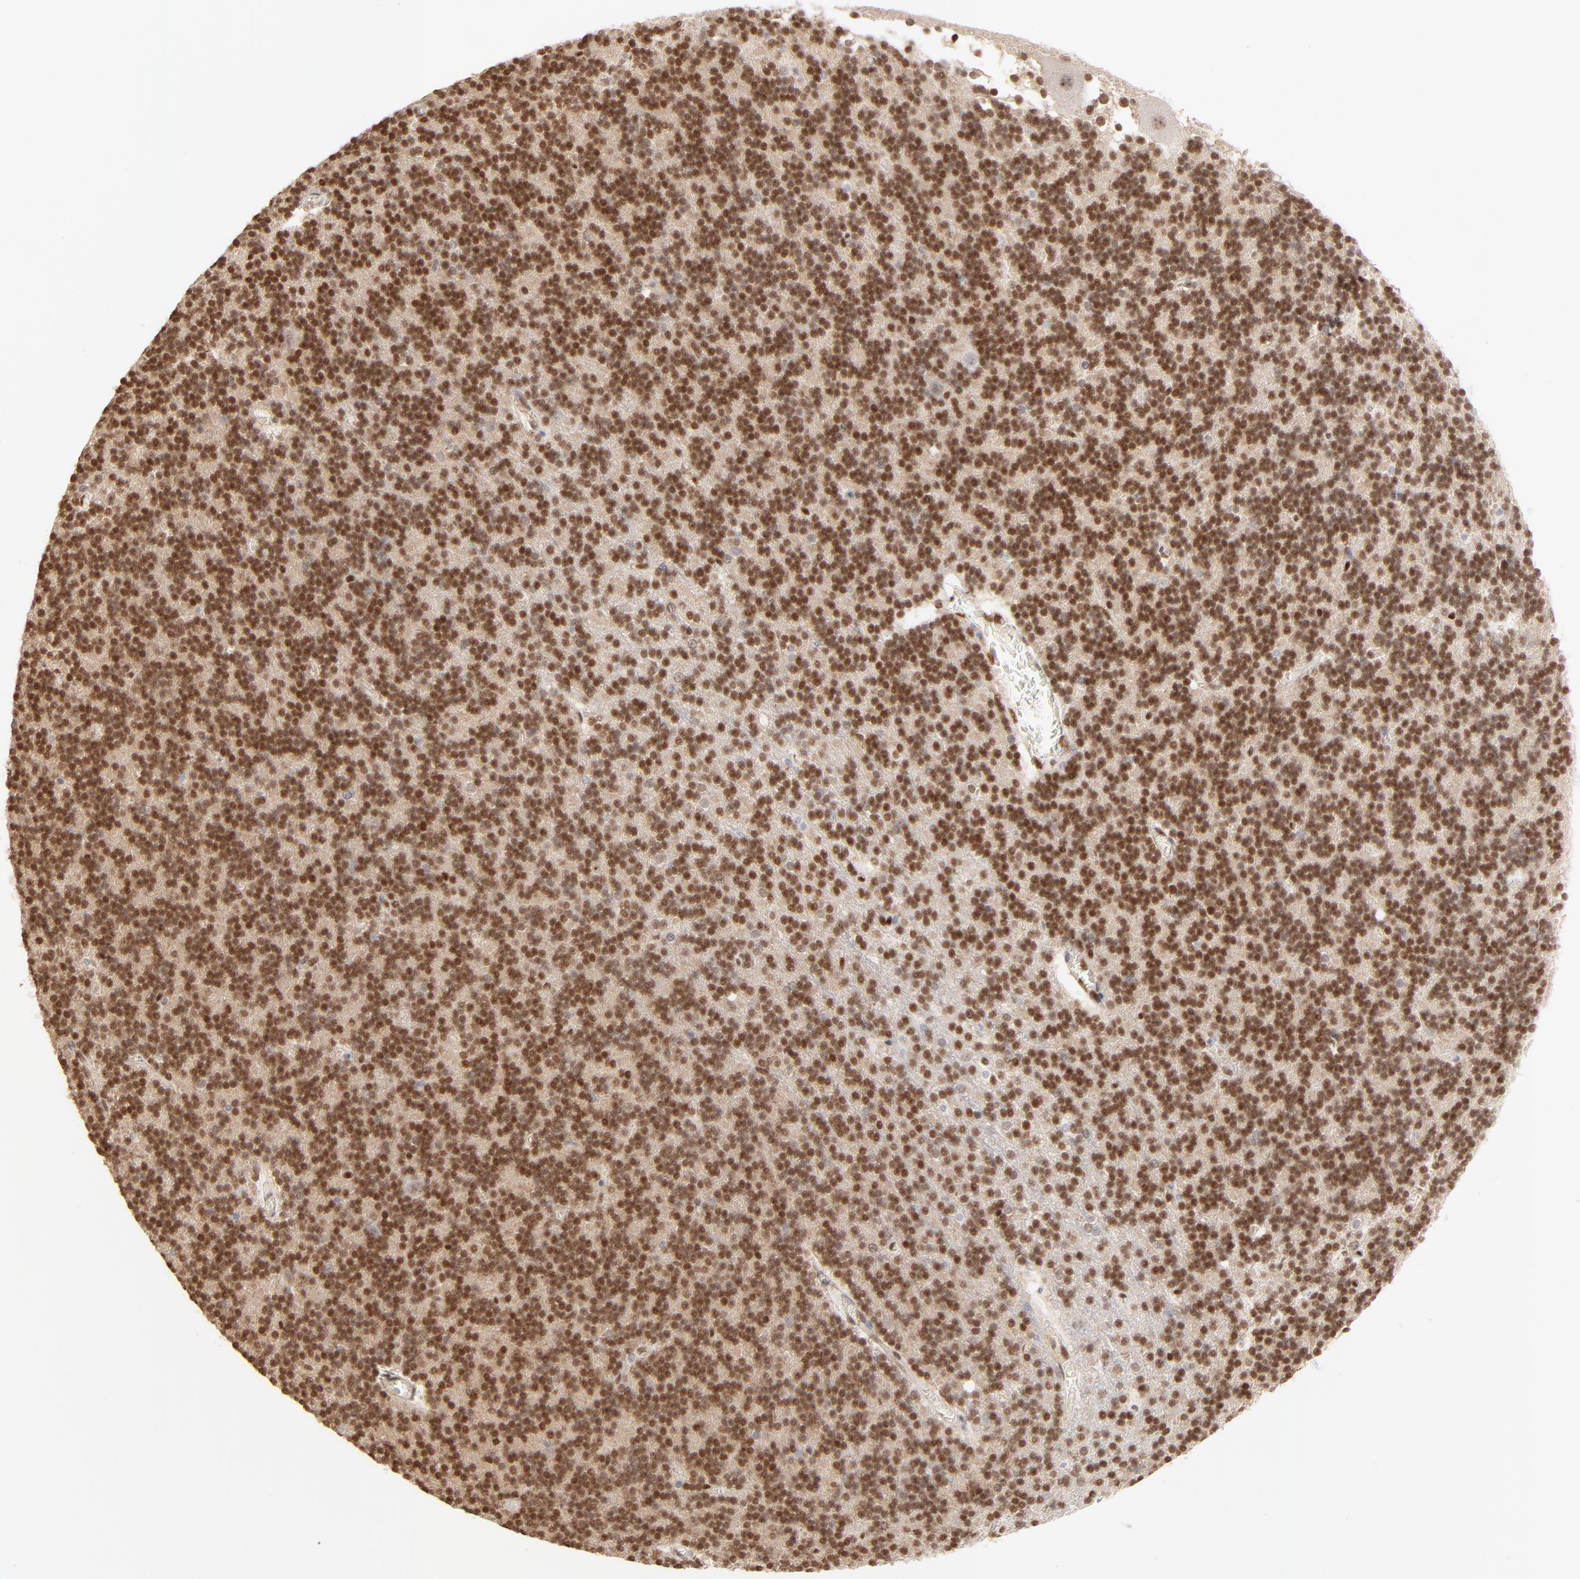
{"staining": {"intensity": "moderate", "quantity": ">75%", "location": "nuclear"}, "tissue": "cerebellum", "cell_type": "Cells in granular layer", "image_type": "normal", "snomed": [{"axis": "morphology", "description": "Normal tissue, NOS"}, {"axis": "topography", "description": "Cerebellum"}], "caption": "Approximately >75% of cells in granular layer in benign human cerebellum show moderate nuclear protein staining as visualized by brown immunohistochemical staining.", "gene": "NFIB", "patient": {"sex": "female", "age": 19}}